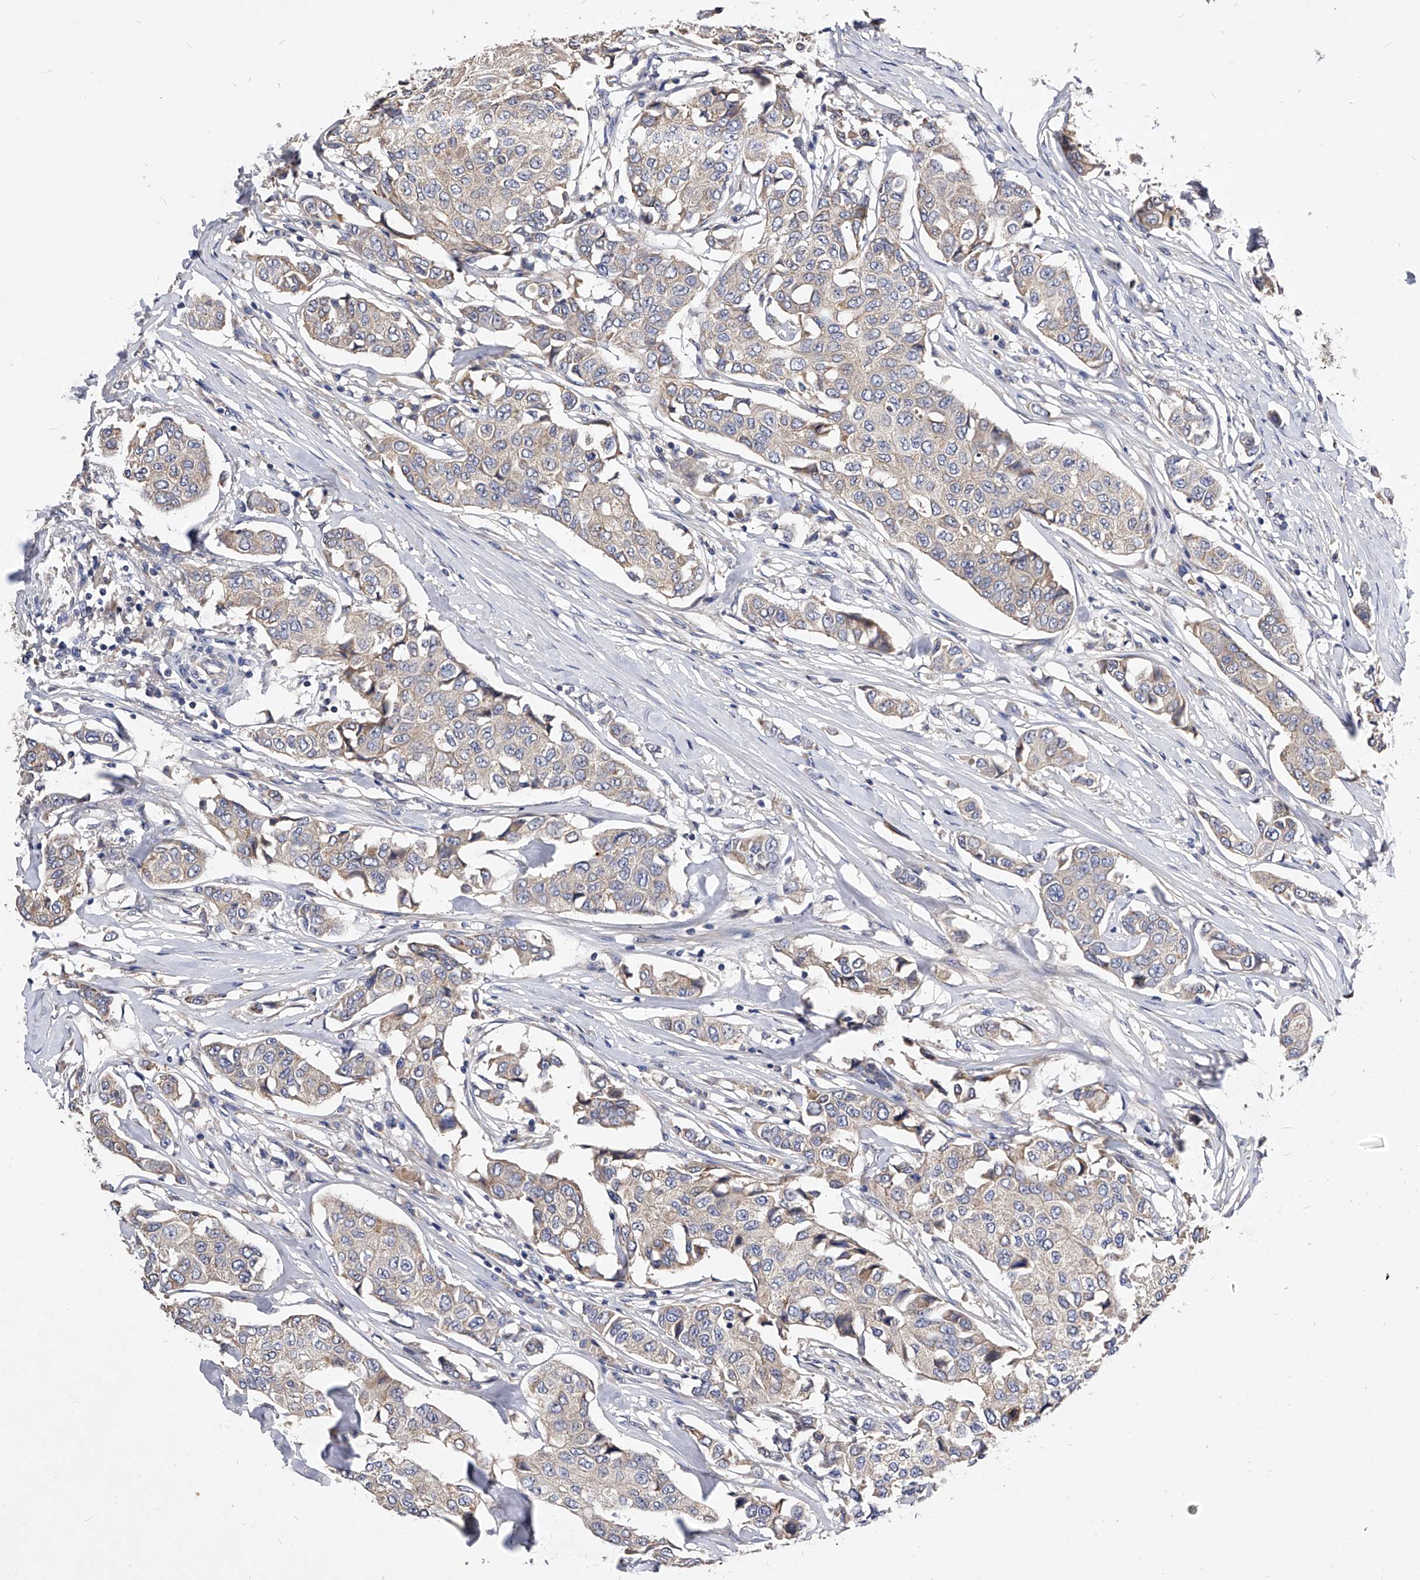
{"staining": {"intensity": "negative", "quantity": "none", "location": "none"}, "tissue": "breast cancer", "cell_type": "Tumor cells", "image_type": "cancer", "snomed": [{"axis": "morphology", "description": "Duct carcinoma"}, {"axis": "topography", "description": "Breast"}], "caption": "Intraductal carcinoma (breast) was stained to show a protein in brown. There is no significant expression in tumor cells. Nuclei are stained in blue.", "gene": "ARL4C", "patient": {"sex": "female", "age": 80}}